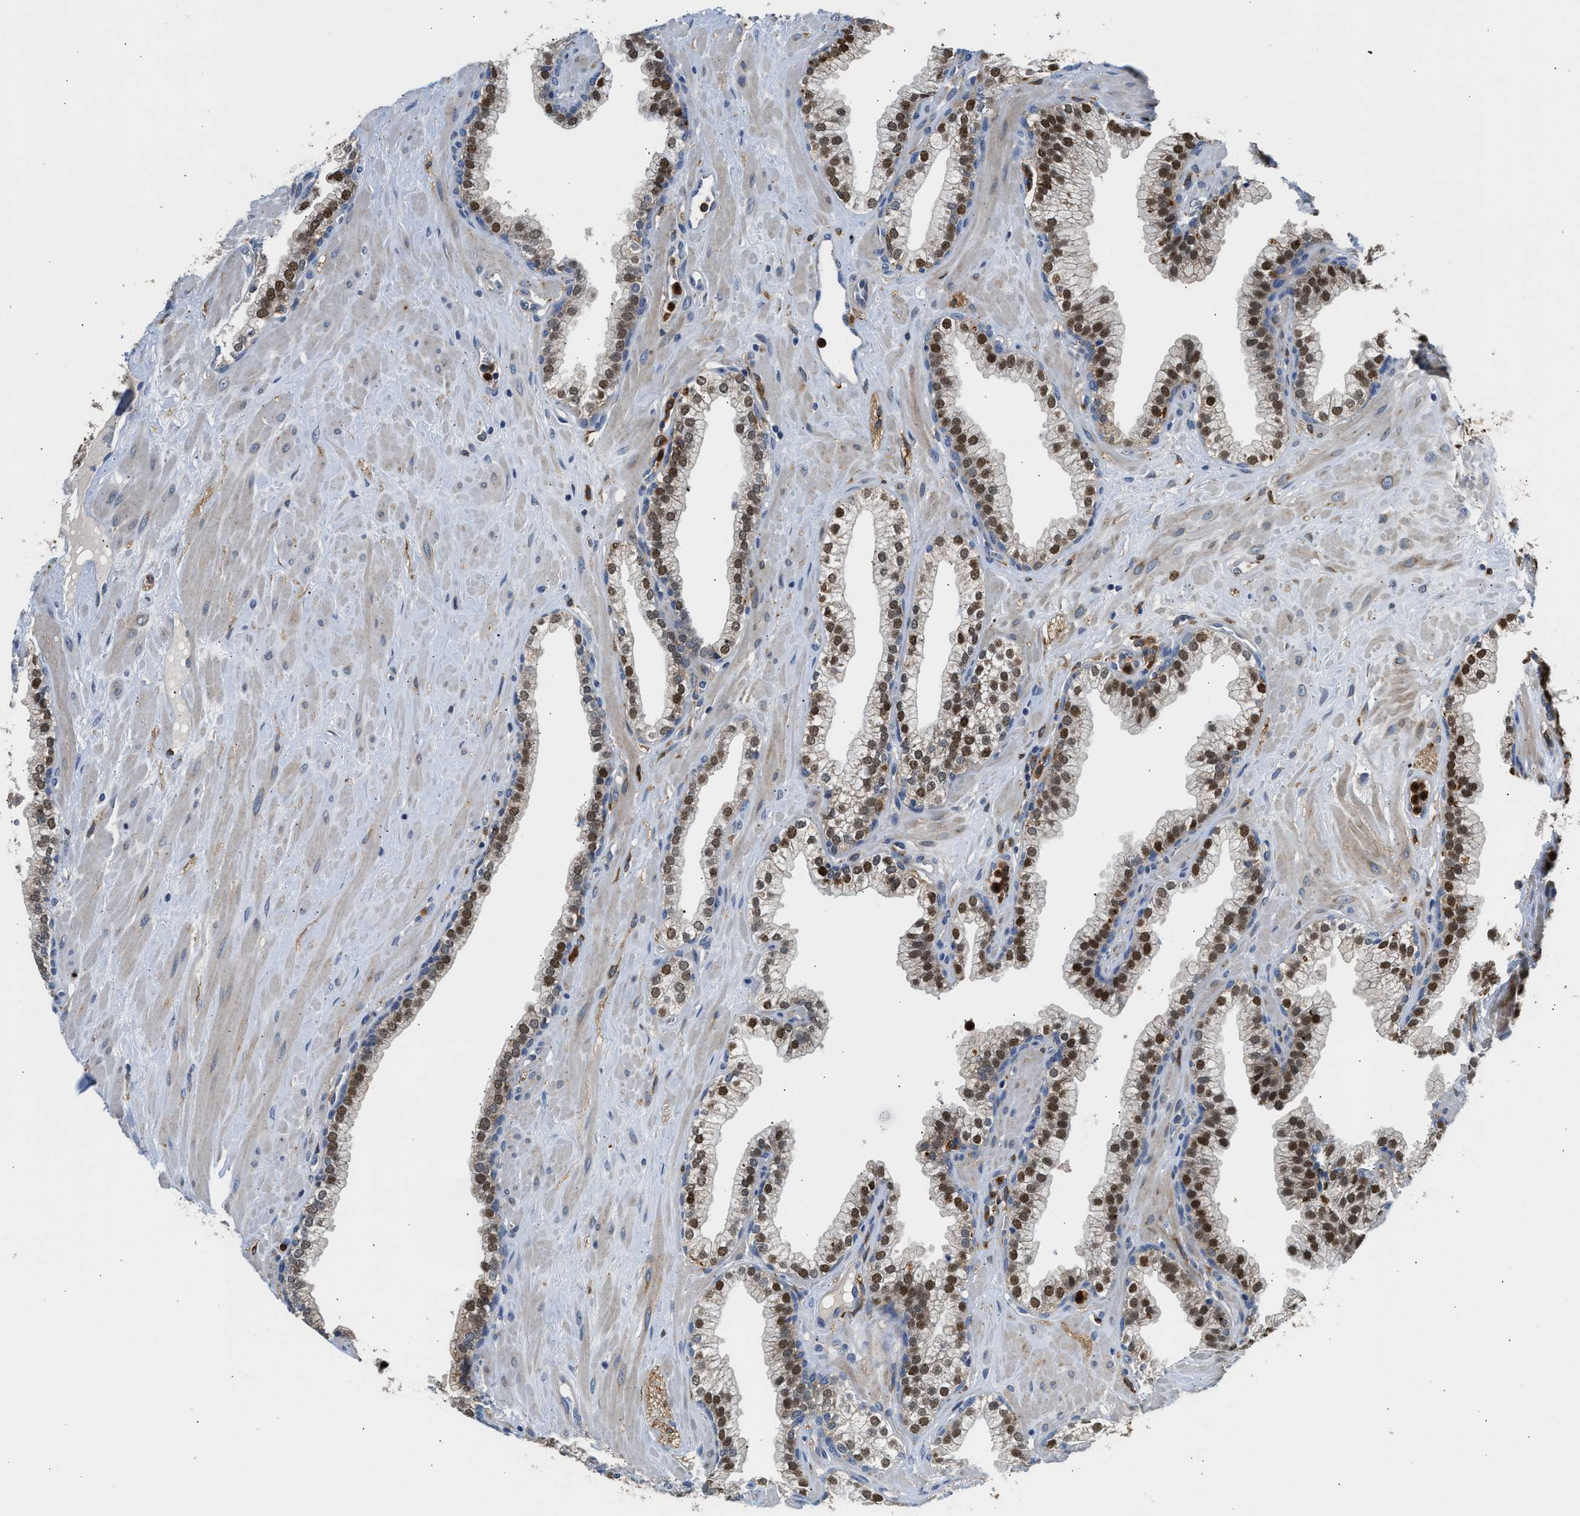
{"staining": {"intensity": "strong", "quantity": "25%-75%", "location": "nuclear"}, "tissue": "prostate", "cell_type": "Glandular cells", "image_type": "normal", "snomed": [{"axis": "morphology", "description": "Normal tissue, NOS"}, {"axis": "morphology", "description": "Urothelial carcinoma, Low grade"}, {"axis": "topography", "description": "Urinary bladder"}, {"axis": "topography", "description": "Prostate"}], "caption": "Immunohistochemical staining of normal prostate displays strong nuclear protein positivity in about 25%-75% of glandular cells. Immunohistochemistry (ihc) stains the protein of interest in brown and the nuclei are stained blue.", "gene": "RAB31", "patient": {"sex": "male", "age": 60}}